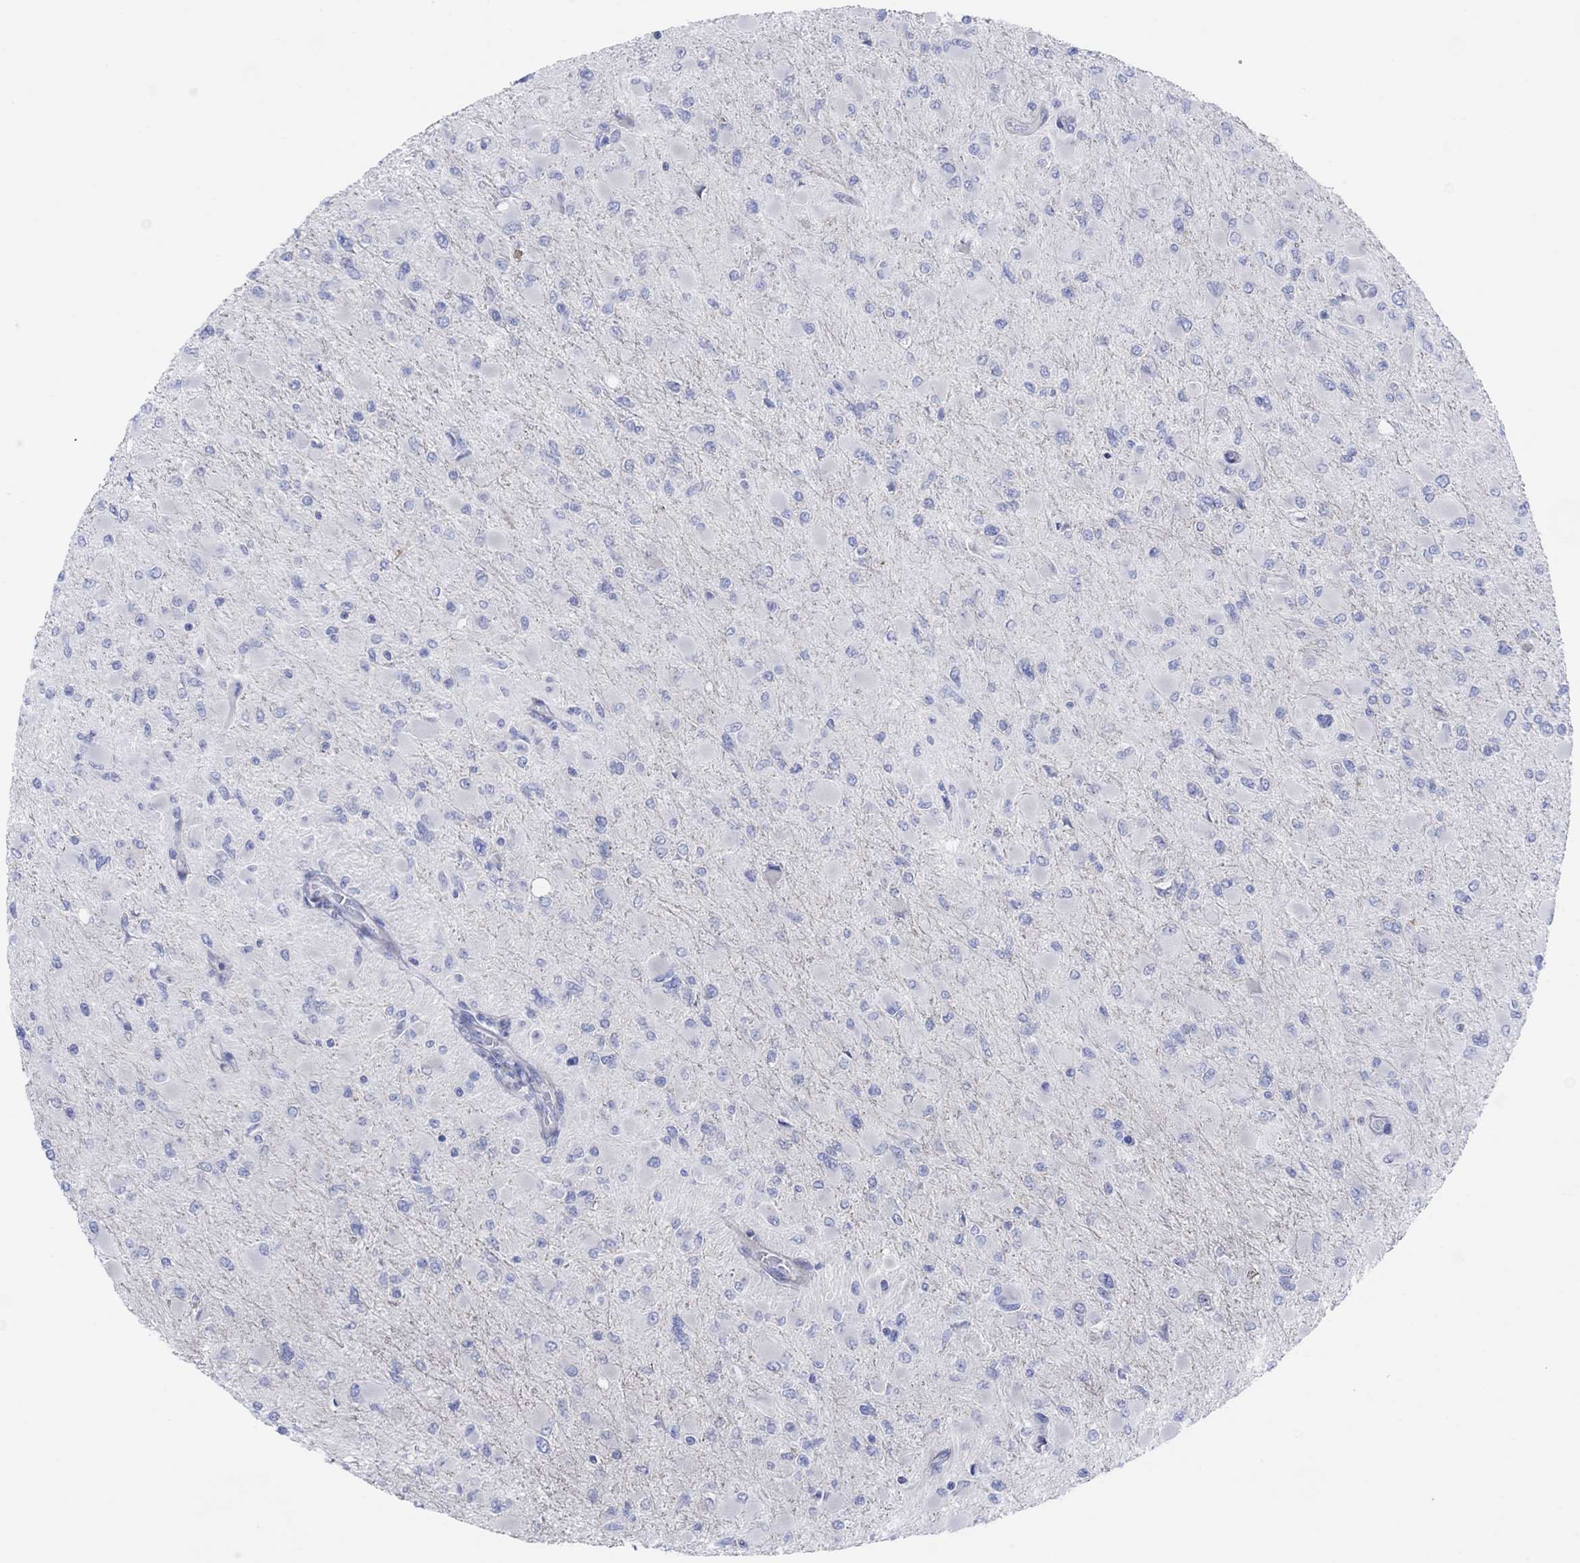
{"staining": {"intensity": "negative", "quantity": "none", "location": "none"}, "tissue": "glioma", "cell_type": "Tumor cells", "image_type": "cancer", "snomed": [{"axis": "morphology", "description": "Glioma, malignant, High grade"}, {"axis": "topography", "description": "Cerebral cortex"}], "caption": "Micrograph shows no protein staining in tumor cells of glioma tissue.", "gene": "TLDC2", "patient": {"sex": "female", "age": 36}}